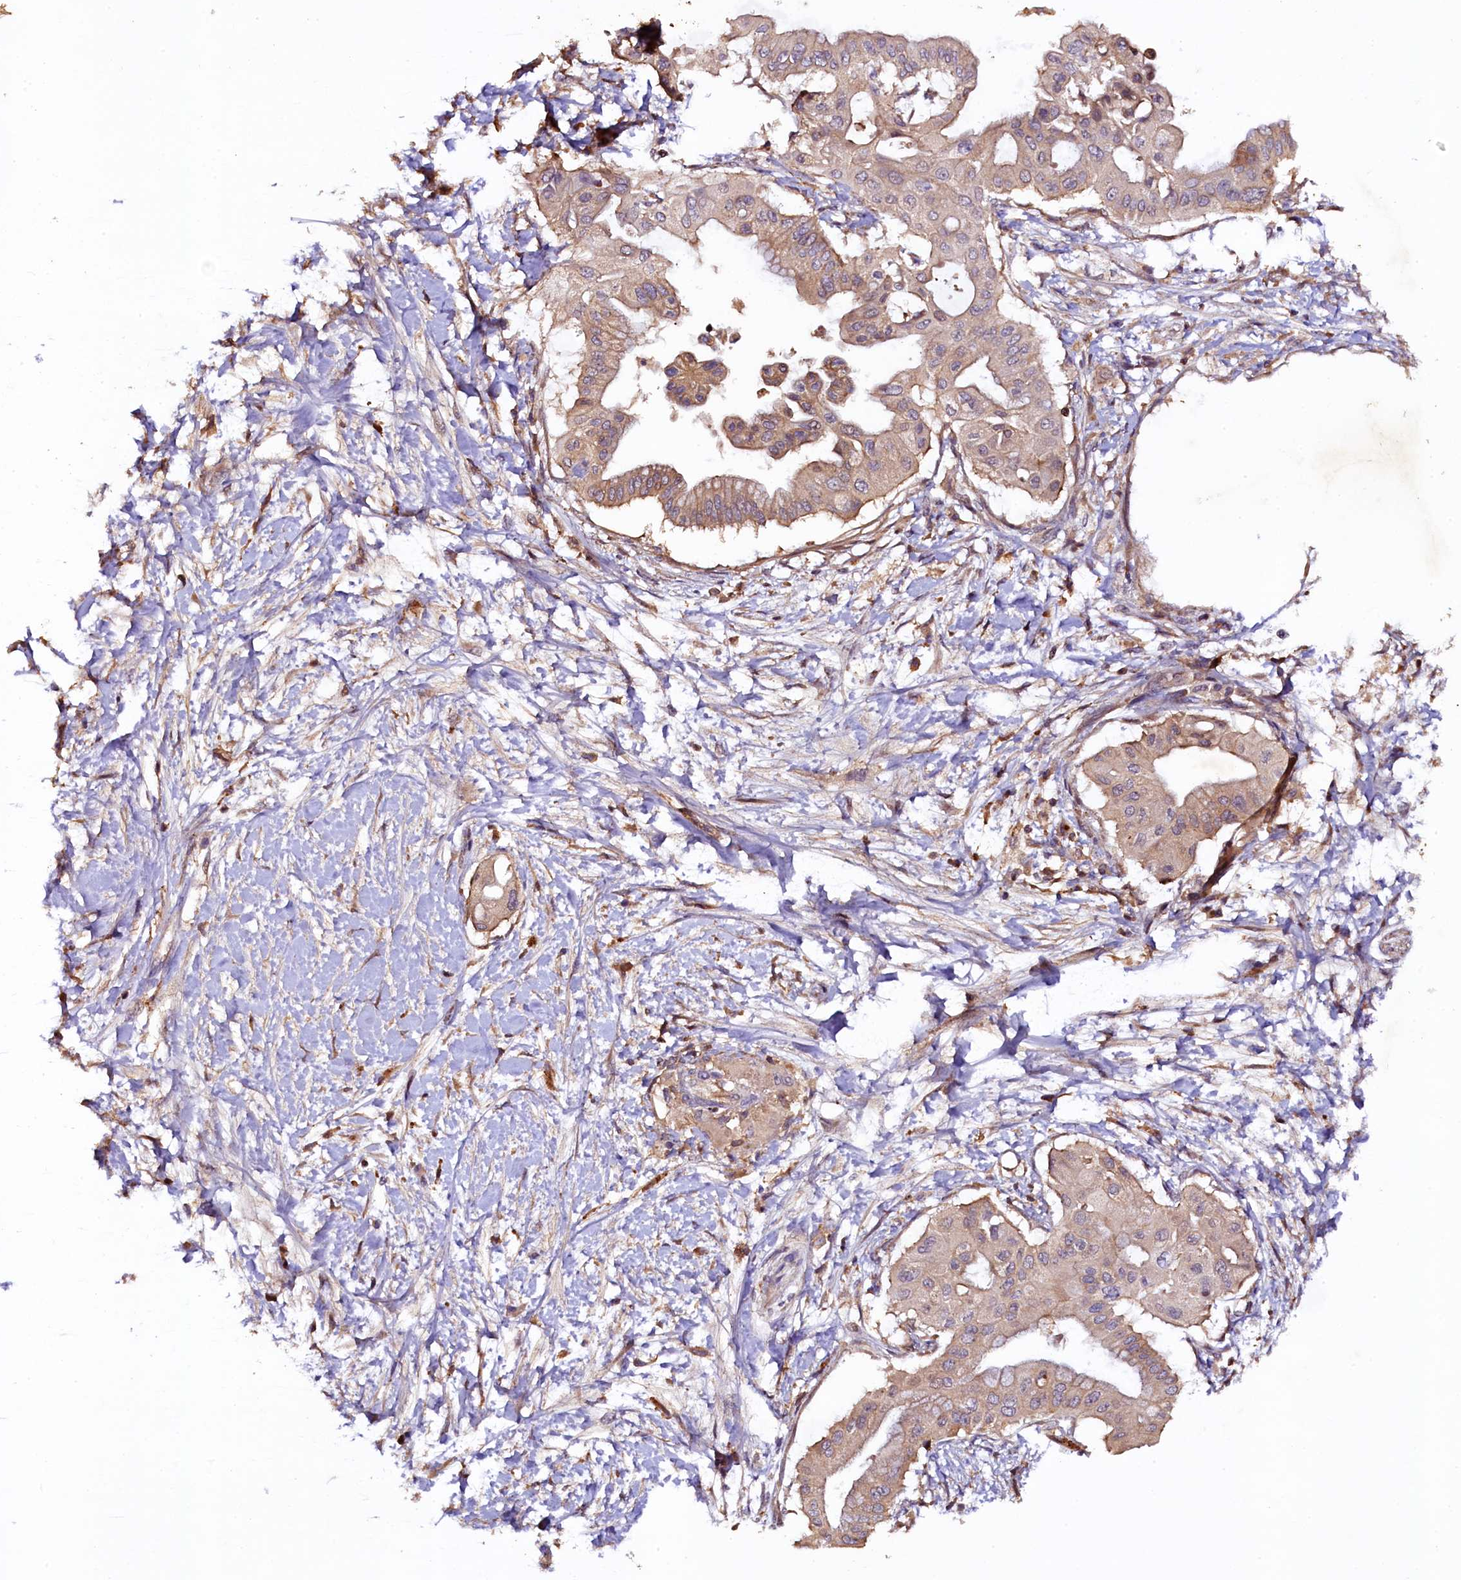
{"staining": {"intensity": "moderate", "quantity": ">75%", "location": "cytoplasmic/membranous"}, "tissue": "pancreatic cancer", "cell_type": "Tumor cells", "image_type": "cancer", "snomed": [{"axis": "morphology", "description": "Adenocarcinoma, NOS"}, {"axis": "topography", "description": "Pancreas"}], "caption": "Immunohistochemistry (IHC) of human adenocarcinoma (pancreatic) demonstrates medium levels of moderate cytoplasmic/membranous expression in approximately >75% of tumor cells.", "gene": "PLXNB1", "patient": {"sex": "male", "age": 68}}